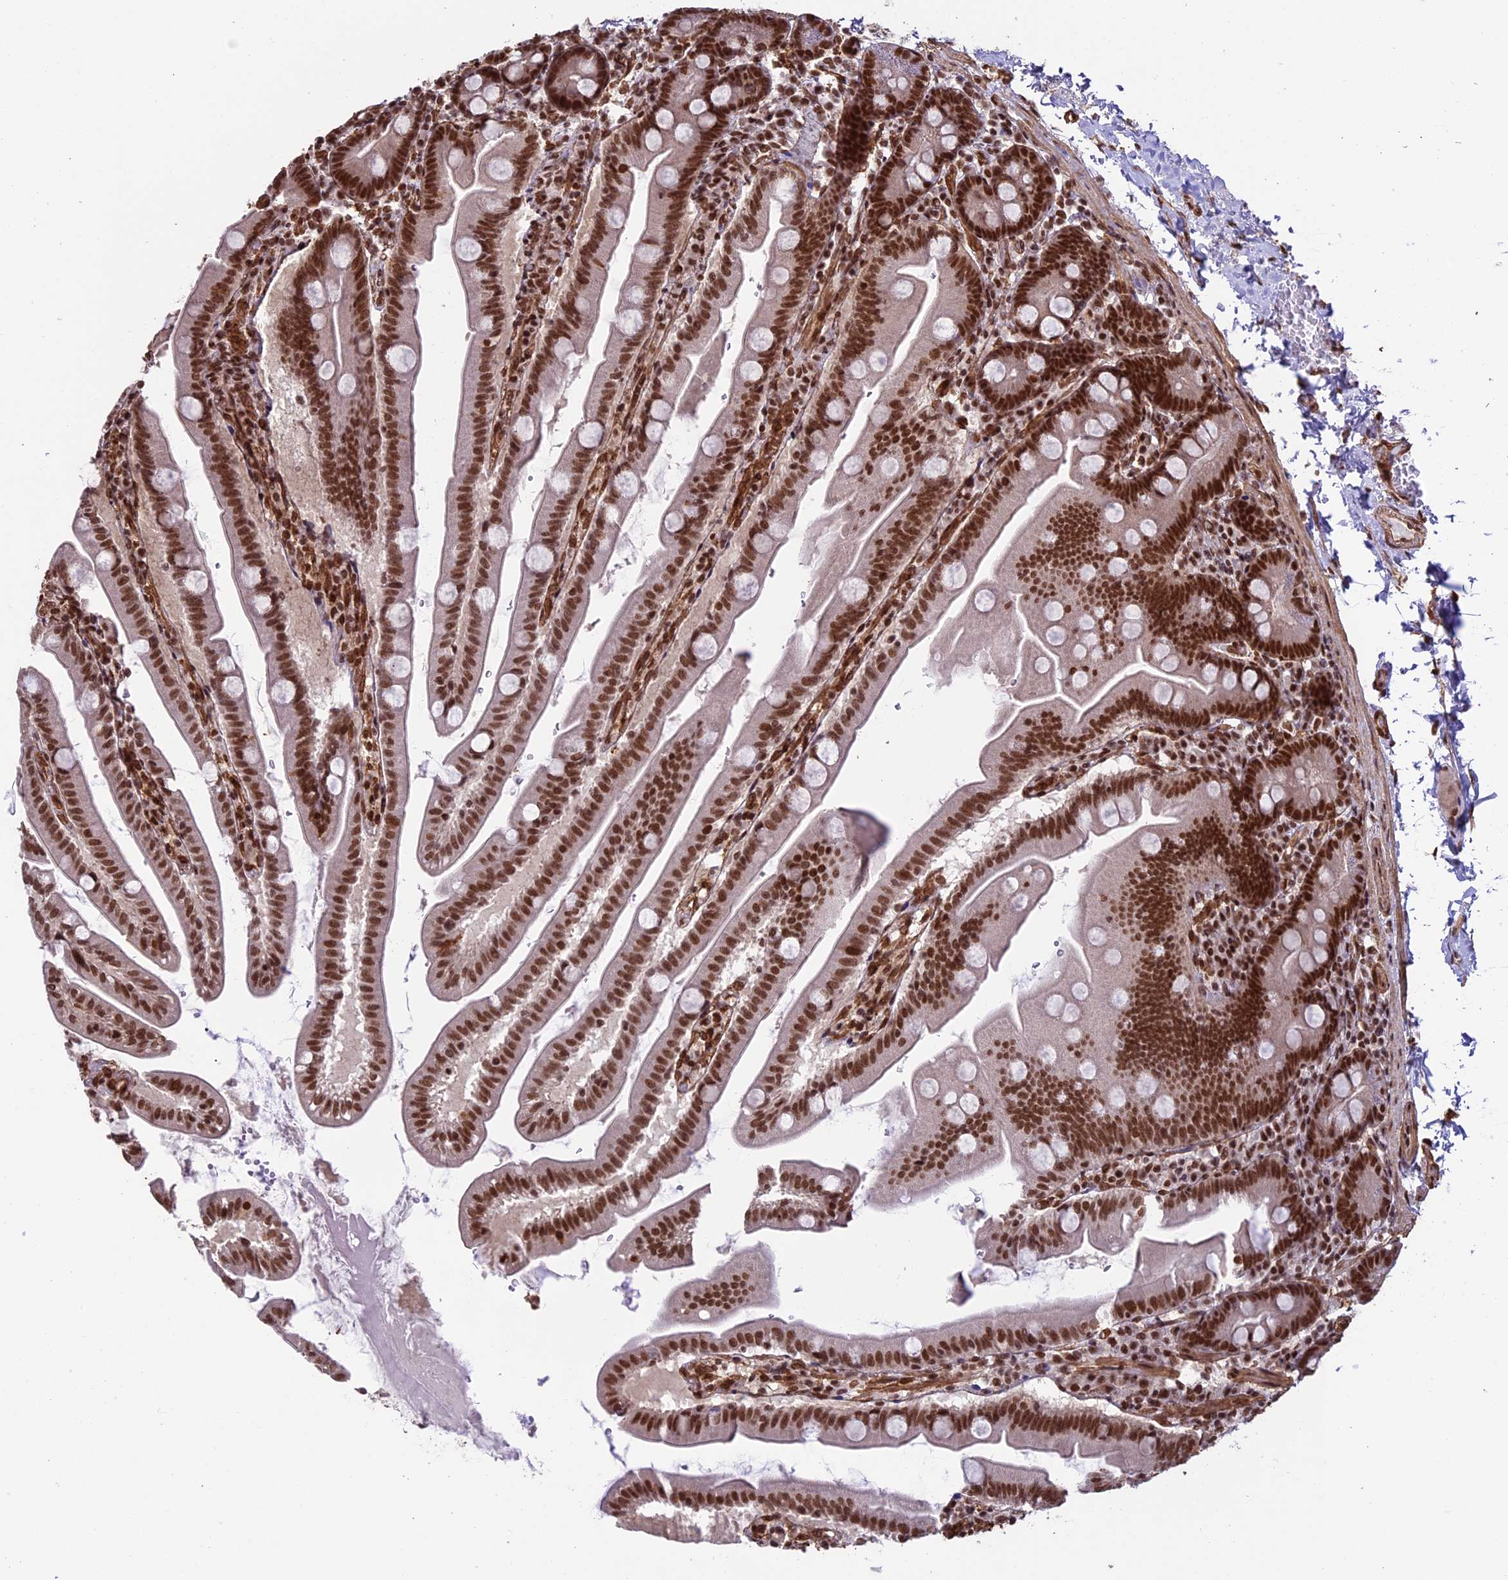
{"staining": {"intensity": "strong", "quantity": ">75%", "location": "nuclear"}, "tissue": "small intestine", "cell_type": "Glandular cells", "image_type": "normal", "snomed": [{"axis": "morphology", "description": "Normal tissue, NOS"}, {"axis": "topography", "description": "Small intestine"}], "caption": "Glandular cells demonstrate high levels of strong nuclear positivity in approximately >75% of cells in unremarkable small intestine.", "gene": "MPHOSPH8", "patient": {"sex": "female", "age": 68}}